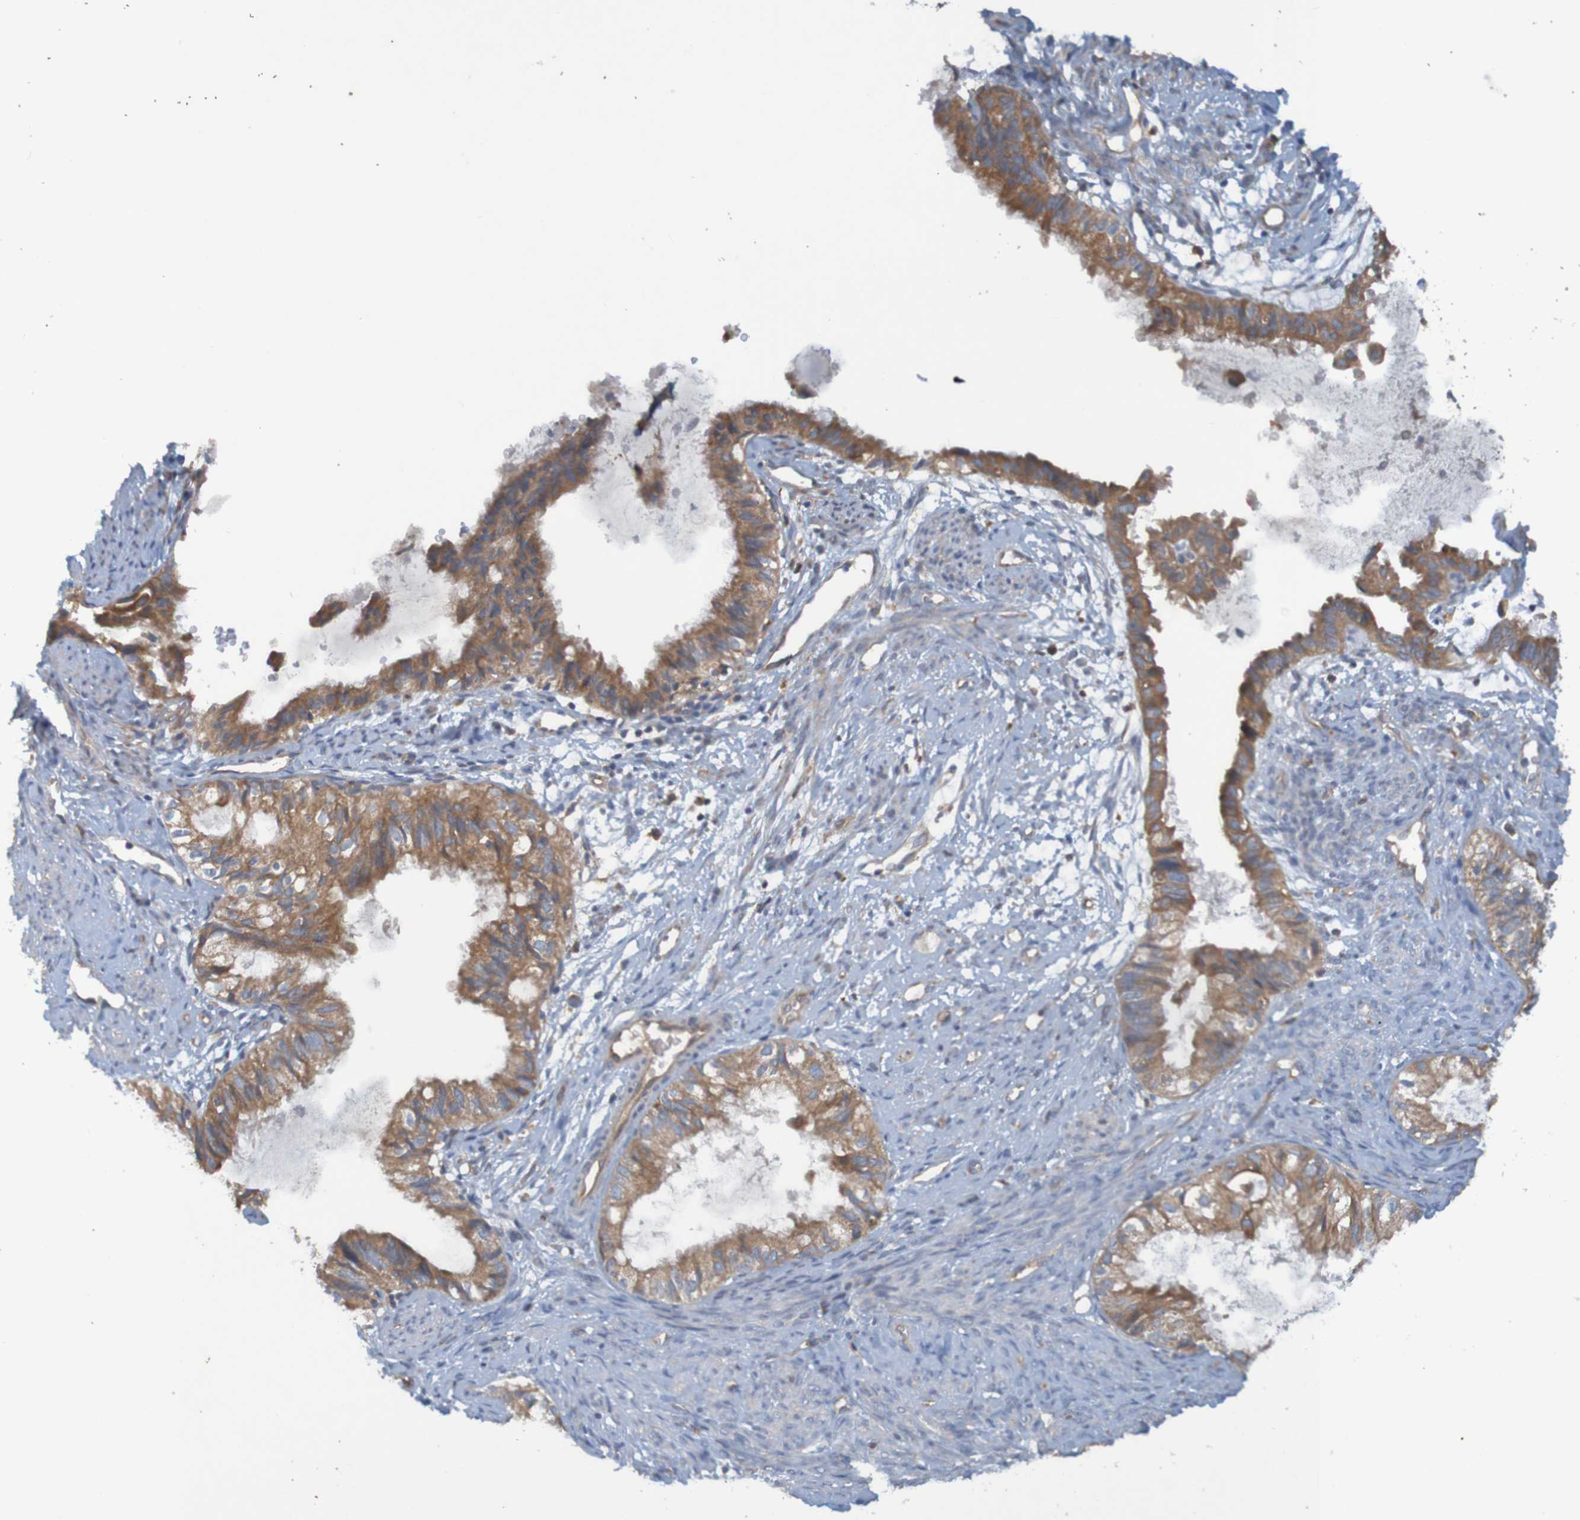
{"staining": {"intensity": "moderate", "quantity": ">75%", "location": "cytoplasmic/membranous"}, "tissue": "cervical cancer", "cell_type": "Tumor cells", "image_type": "cancer", "snomed": [{"axis": "morphology", "description": "Normal tissue, NOS"}, {"axis": "morphology", "description": "Adenocarcinoma, NOS"}, {"axis": "topography", "description": "Cervix"}, {"axis": "topography", "description": "Endometrium"}], "caption": "DAB (3,3'-diaminobenzidine) immunohistochemical staining of human cervical cancer demonstrates moderate cytoplasmic/membranous protein positivity in about >75% of tumor cells.", "gene": "DNAJC4", "patient": {"sex": "female", "age": 86}}